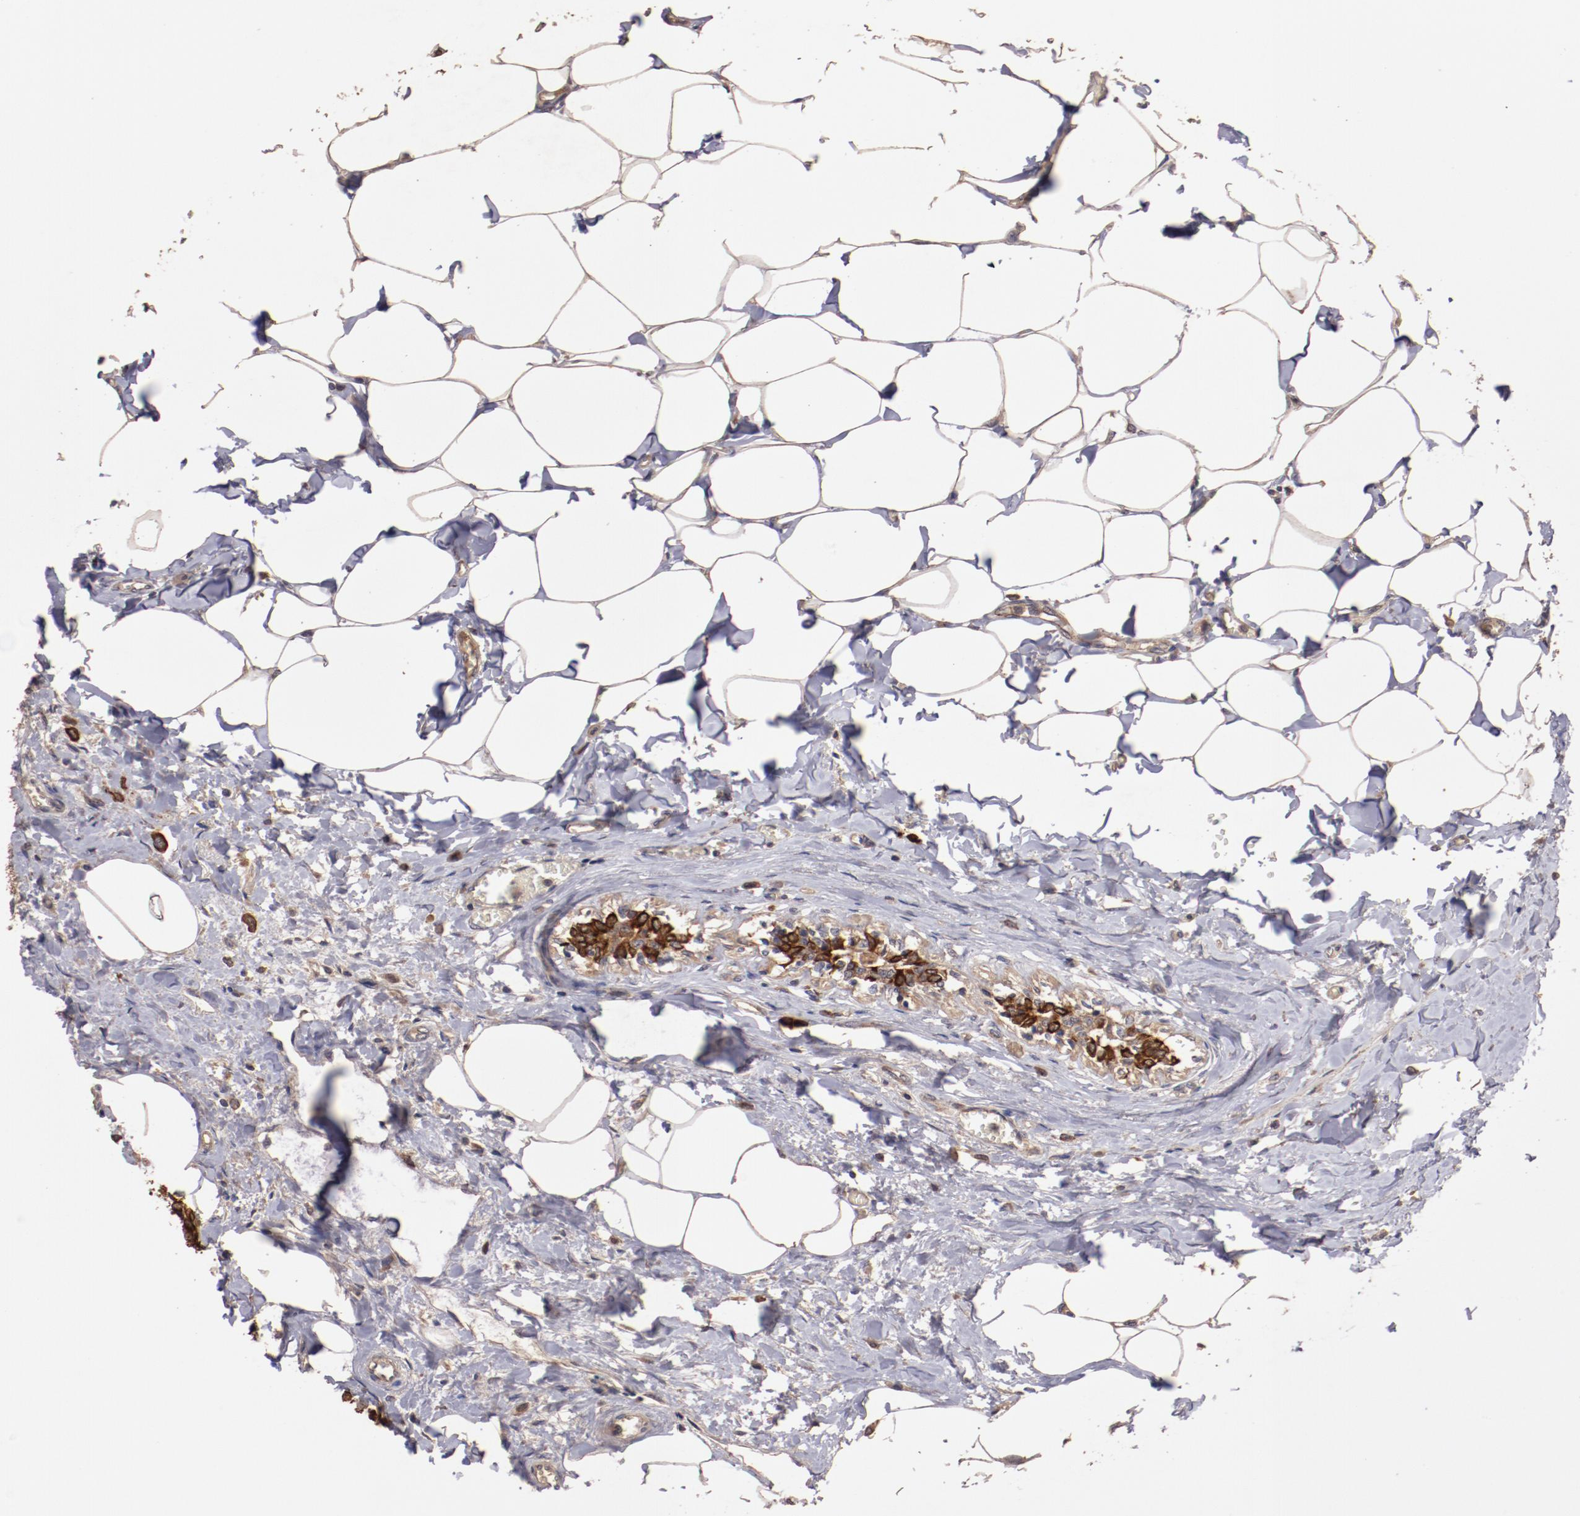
{"staining": {"intensity": "moderate", "quantity": ">75%", "location": "cytoplasmic/membranous"}, "tissue": "breast cancer", "cell_type": "Tumor cells", "image_type": "cancer", "snomed": [{"axis": "morphology", "description": "Lobular carcinoma"}, {"axis": "topography", "description": "Breast"}], "caption": "This is a histology image of IHC staining of breast cancer, which shows moderate expression in the cytoplasmic/membranous of tumor cells.", "gene": "SRRD", "patient": {"sex": "female", "age": 51}}